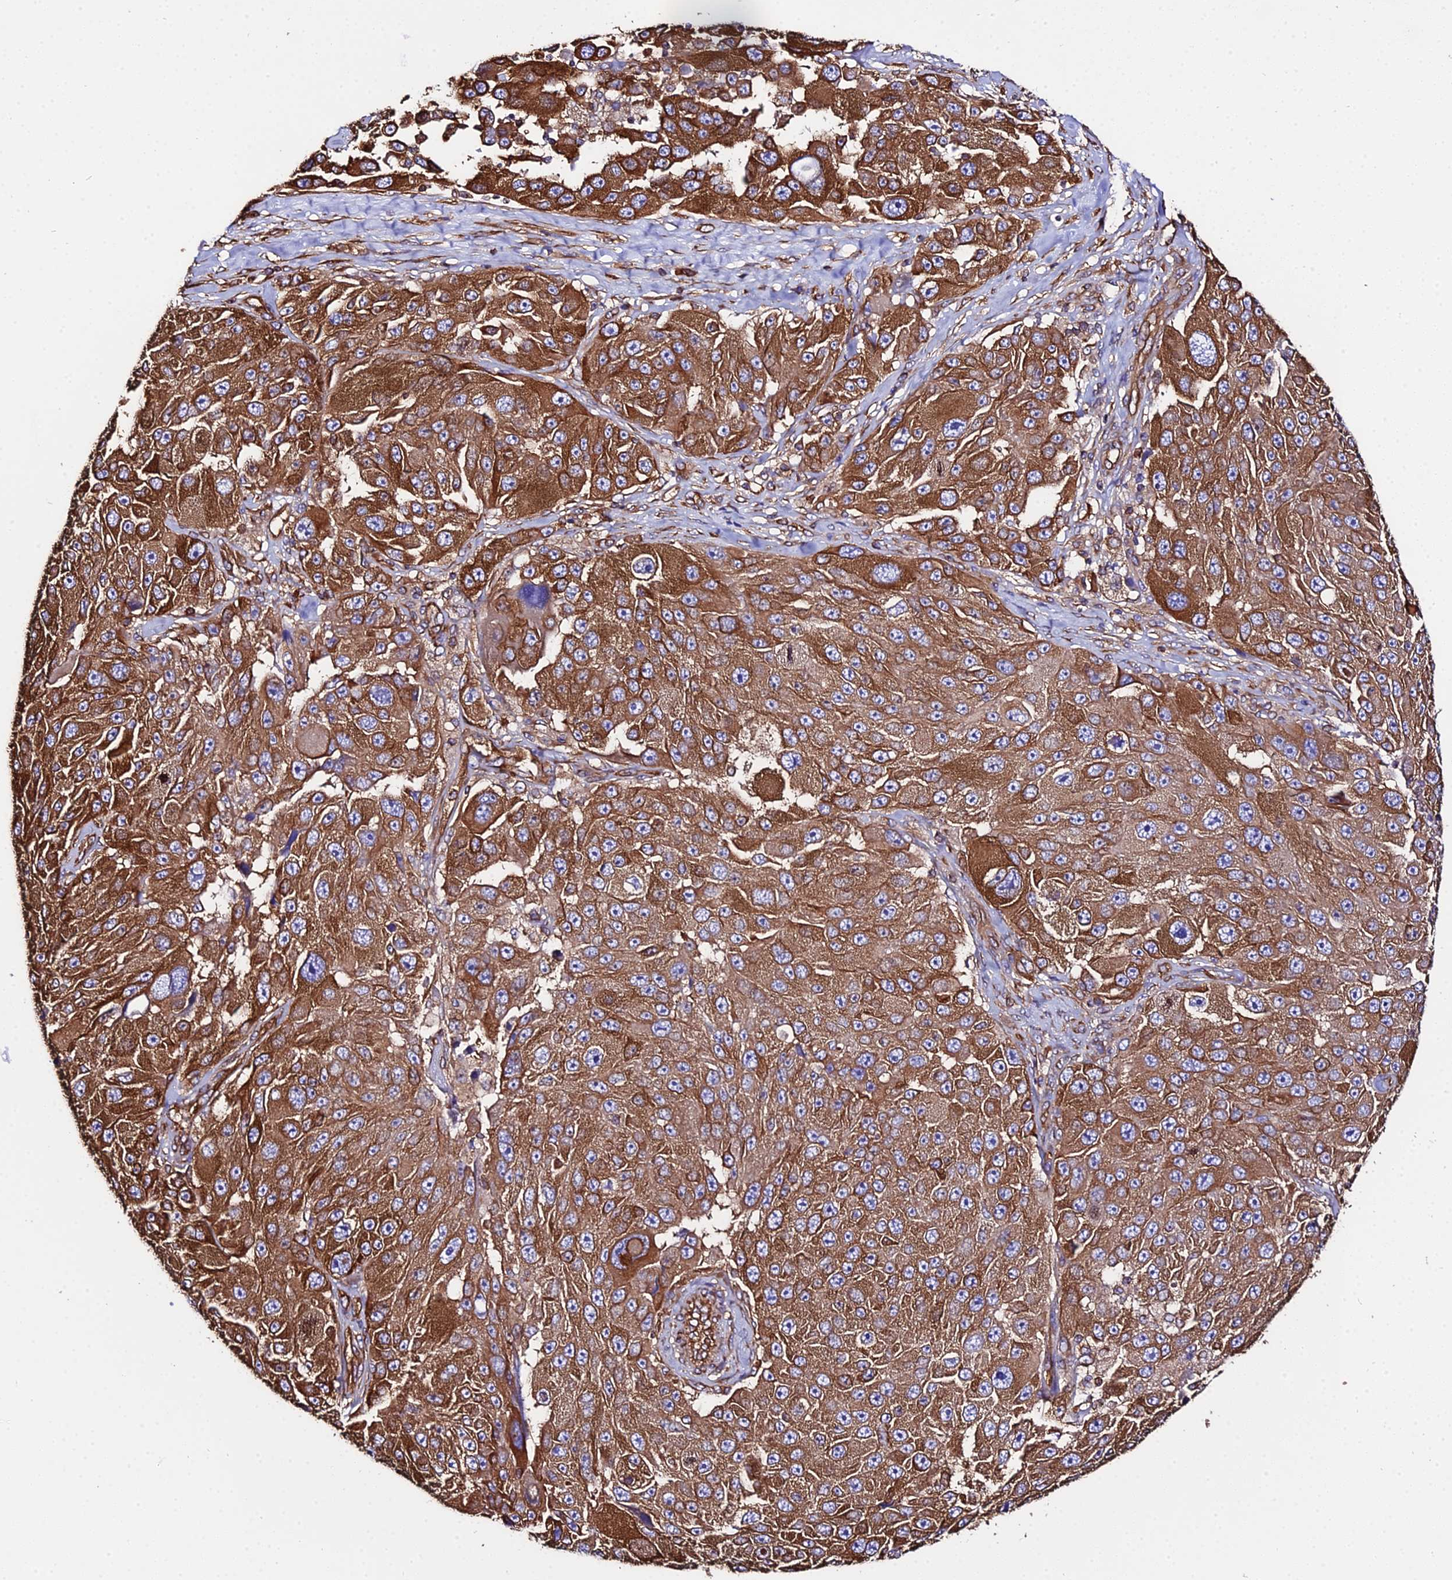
{"staining": {"intensity": "strong", "quantity": ">75%", "location": "cytoplasmic/membranous"}, "tissue": "melanoma", "cell_type": "Tumor cells", "image_type": "cancer", "snomed": [{"axis": "morphology", "description": "Malignant melanoma, Metastatic site"}, {"axis": "topography", "description": "Lymph node"}], "caption": "Strong cytoplasmic/membranous staining is seen in about >75% of tumor cells in melanoma.", "gene": "TUBA3D", "patient": {"sex": "male", "age": 62}}